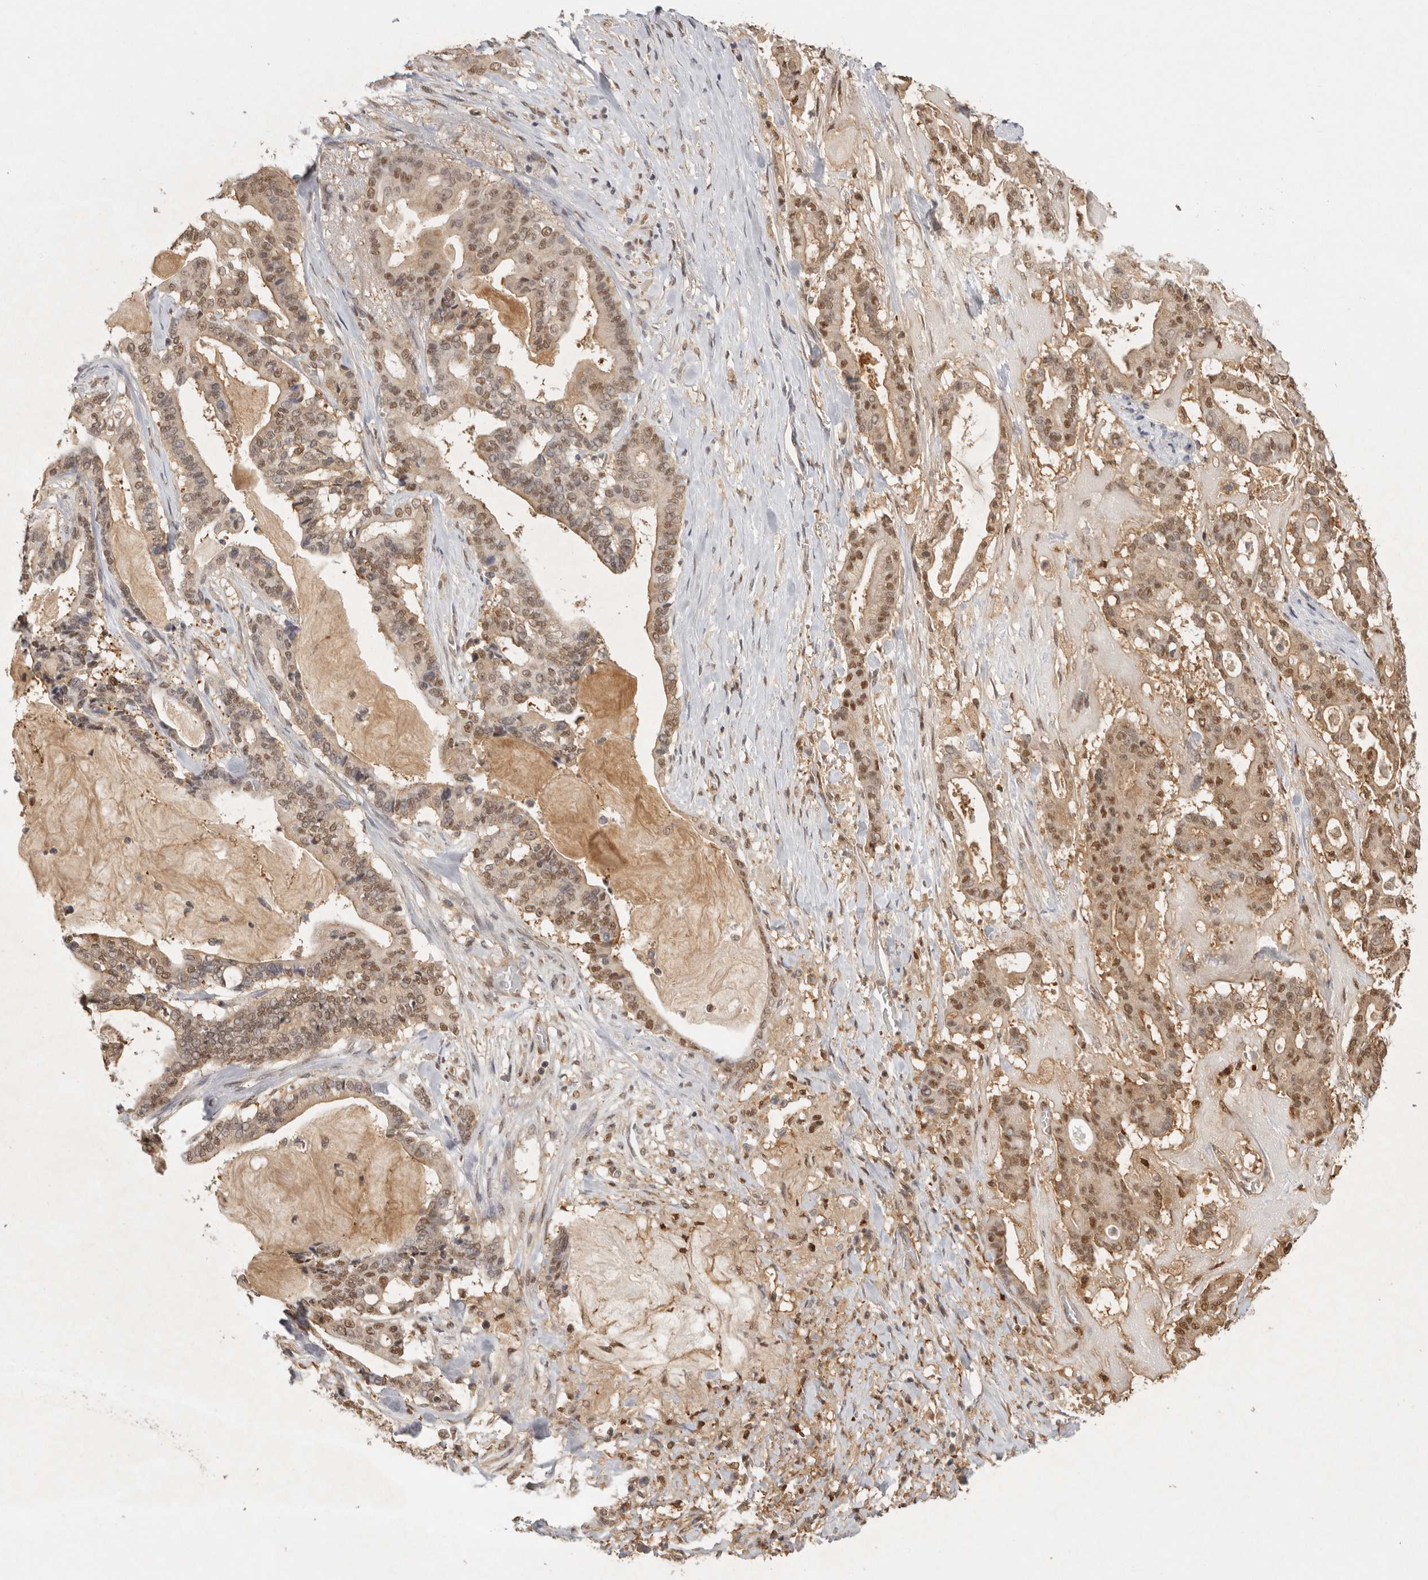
{"staining": {"intensity": "moderate", "quantity": ">75%", "location": "cytoplasmic/membranous,nuclear"}, "tissue": "pancreatic cancer", "cell_type": "Tumor cells", "image_type": "cancer", "snomed": [{"axis": "morphology", "description": "Adenocarcinoma, NOS"}, {"axis": "topography", "description": "Pancreas"}], "caption": "Adenocarcinoma (pancreatic) was stained to show a protein in brown. There is medium levels of moderate cytoplasmic/membranous and nuclear expression in about >75% of tumor cells.", "gene": "PSMA5", "patient": {"sex": "male", "age": 63}}